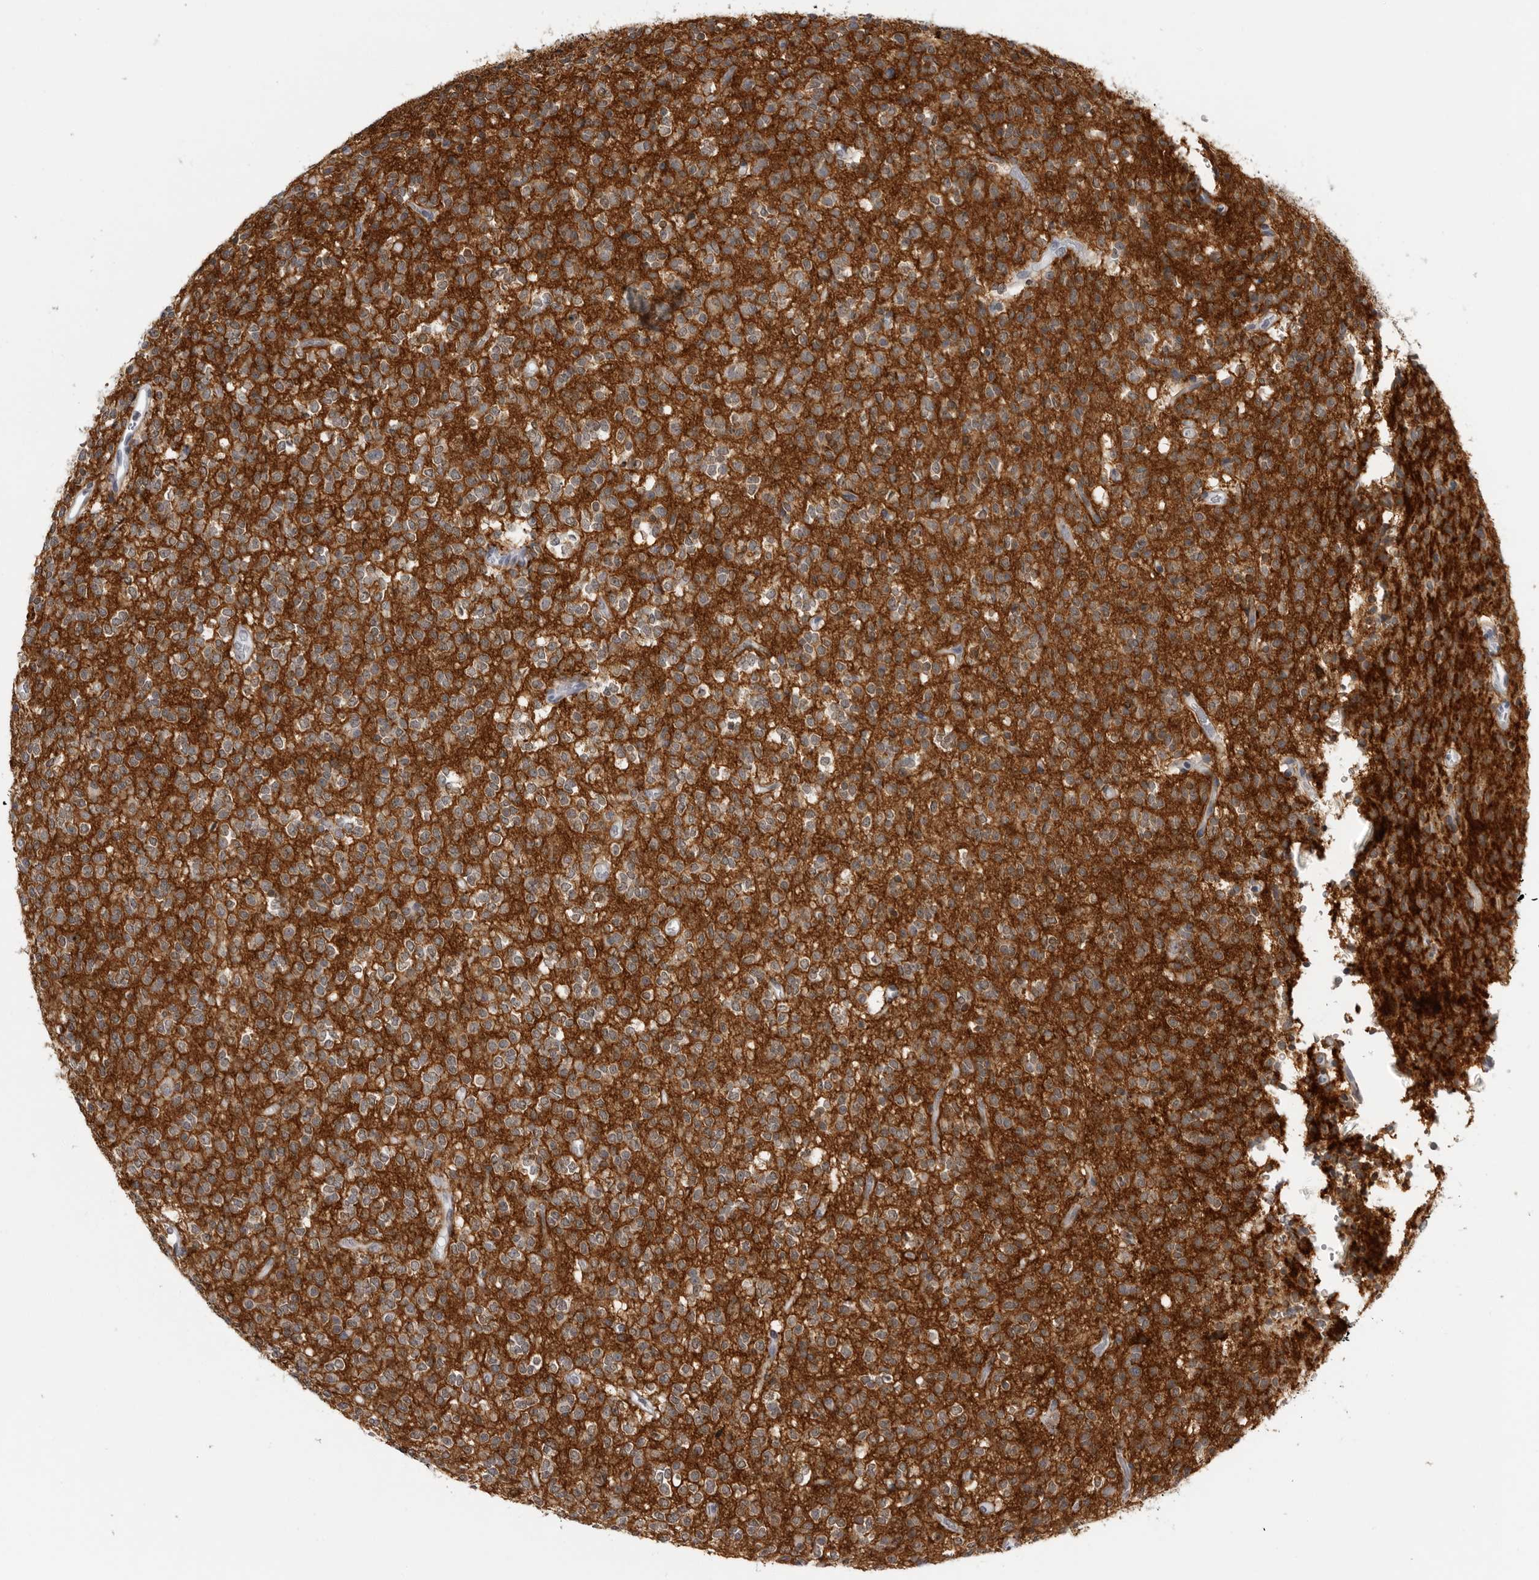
{"staining": {"intensity": "negative", "quantity": "none", "location": "none"}, "tissue": "glioma", "cell_type": "Tumor cells", "image_type": "cancer", "snomed": [{"axis": "morphology", "description": "Glioma, malignant, High grade"}, {"axis": "topography", "description": "Brain"}], "caption": "An IHC micrograph of glioma is shown. There is no staining in tumor cells of glioma.", "gene": "HEPACAM", "patient": {"sex": "male", "age": 34}}